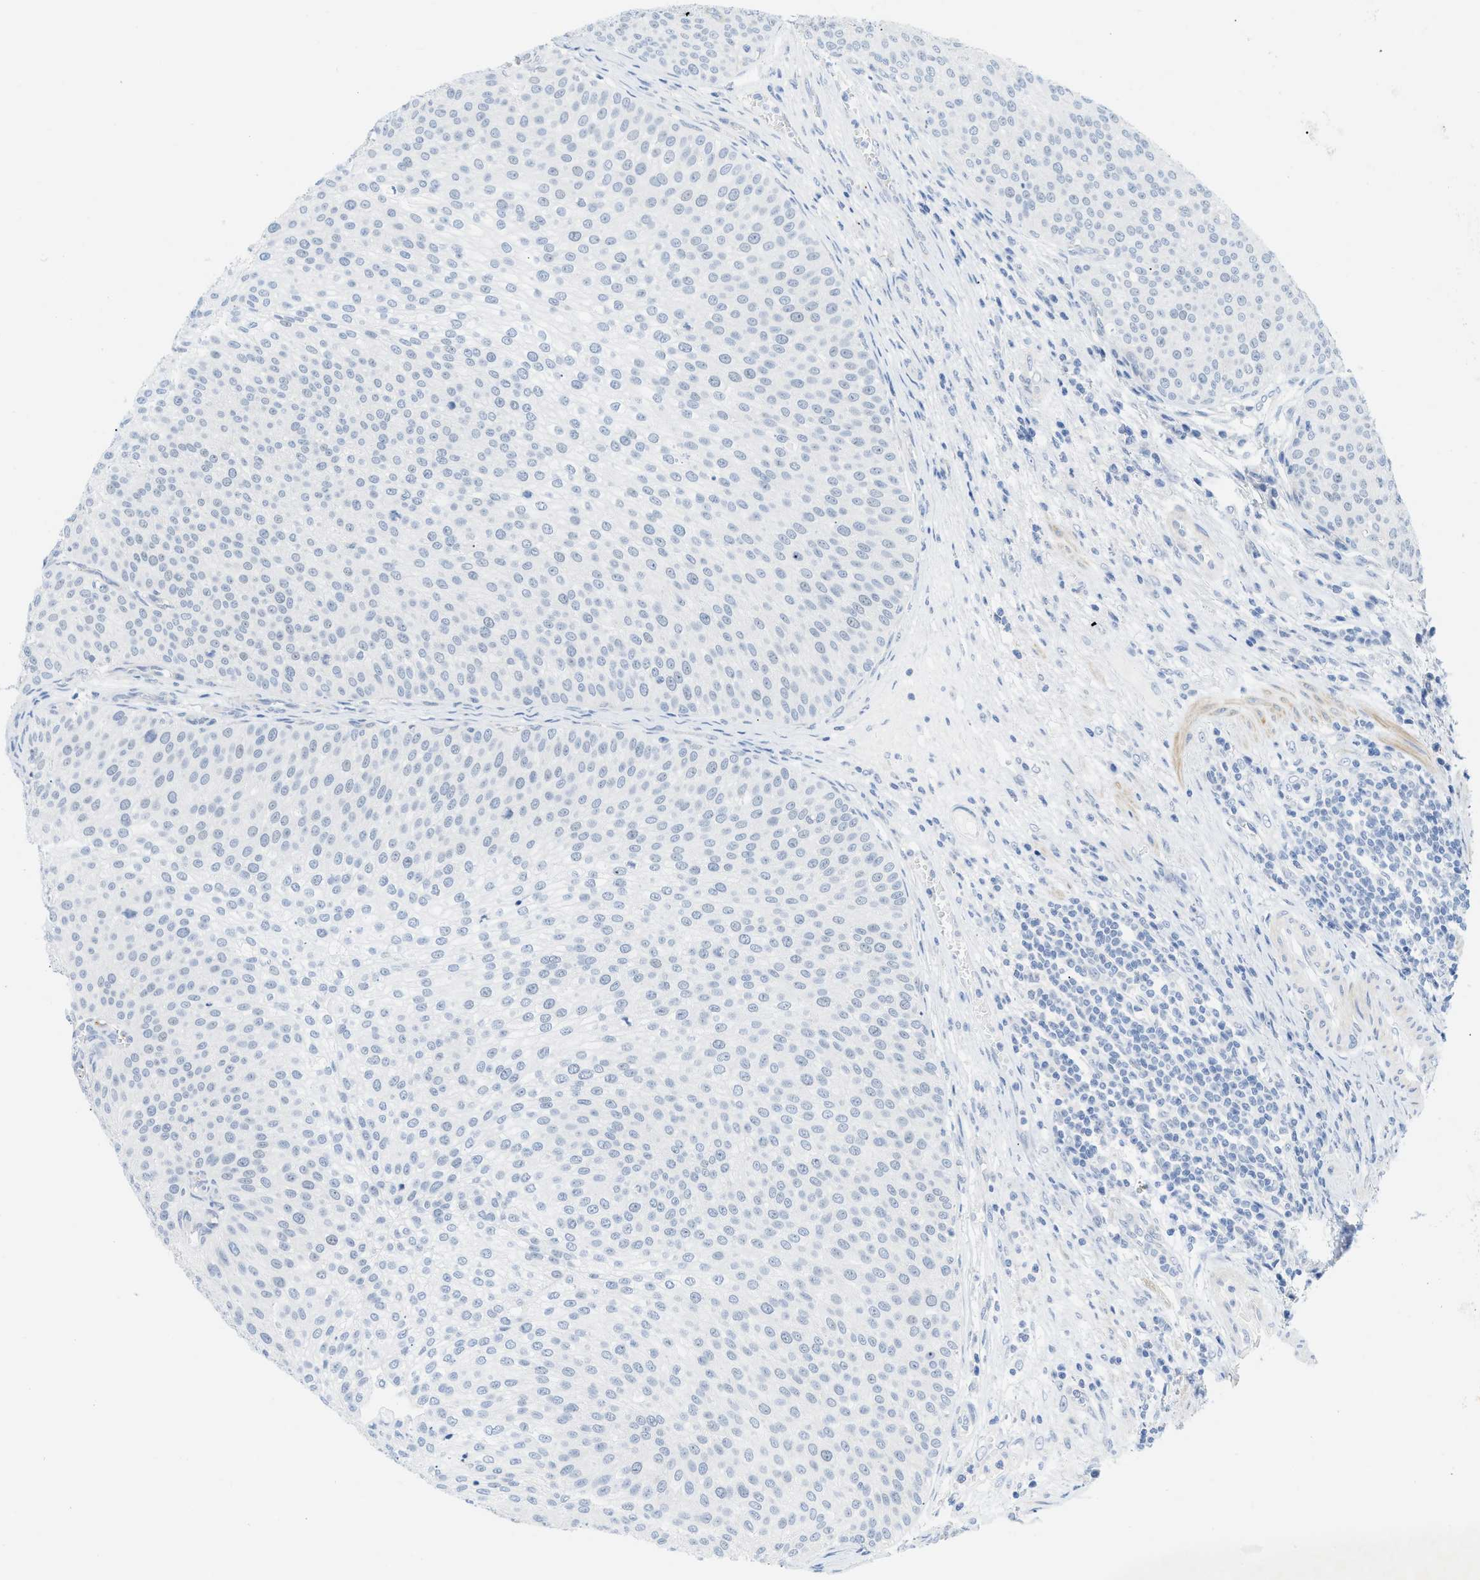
{"staining": {"intensity": "negative", "quantity": "none", "location": "none"}, "tissue": "urothelial cancer", "cell_type": "Tumor cells", "image_type": "cancer", "snomed": [{"axis": "morphology", "description": "Urothelial carcinoma, Low grade"}, {"axis": "topography", "description": "Smooth muscle"}, {"axis": "topography", "description": "Urinary bladder"}], "caption": "Immunohistochemical staining of urothelial cancer demonstrates no significant staining in tumor cells.", "gene": "HLTF", "patient": {"sex": "male", "age": 60}}